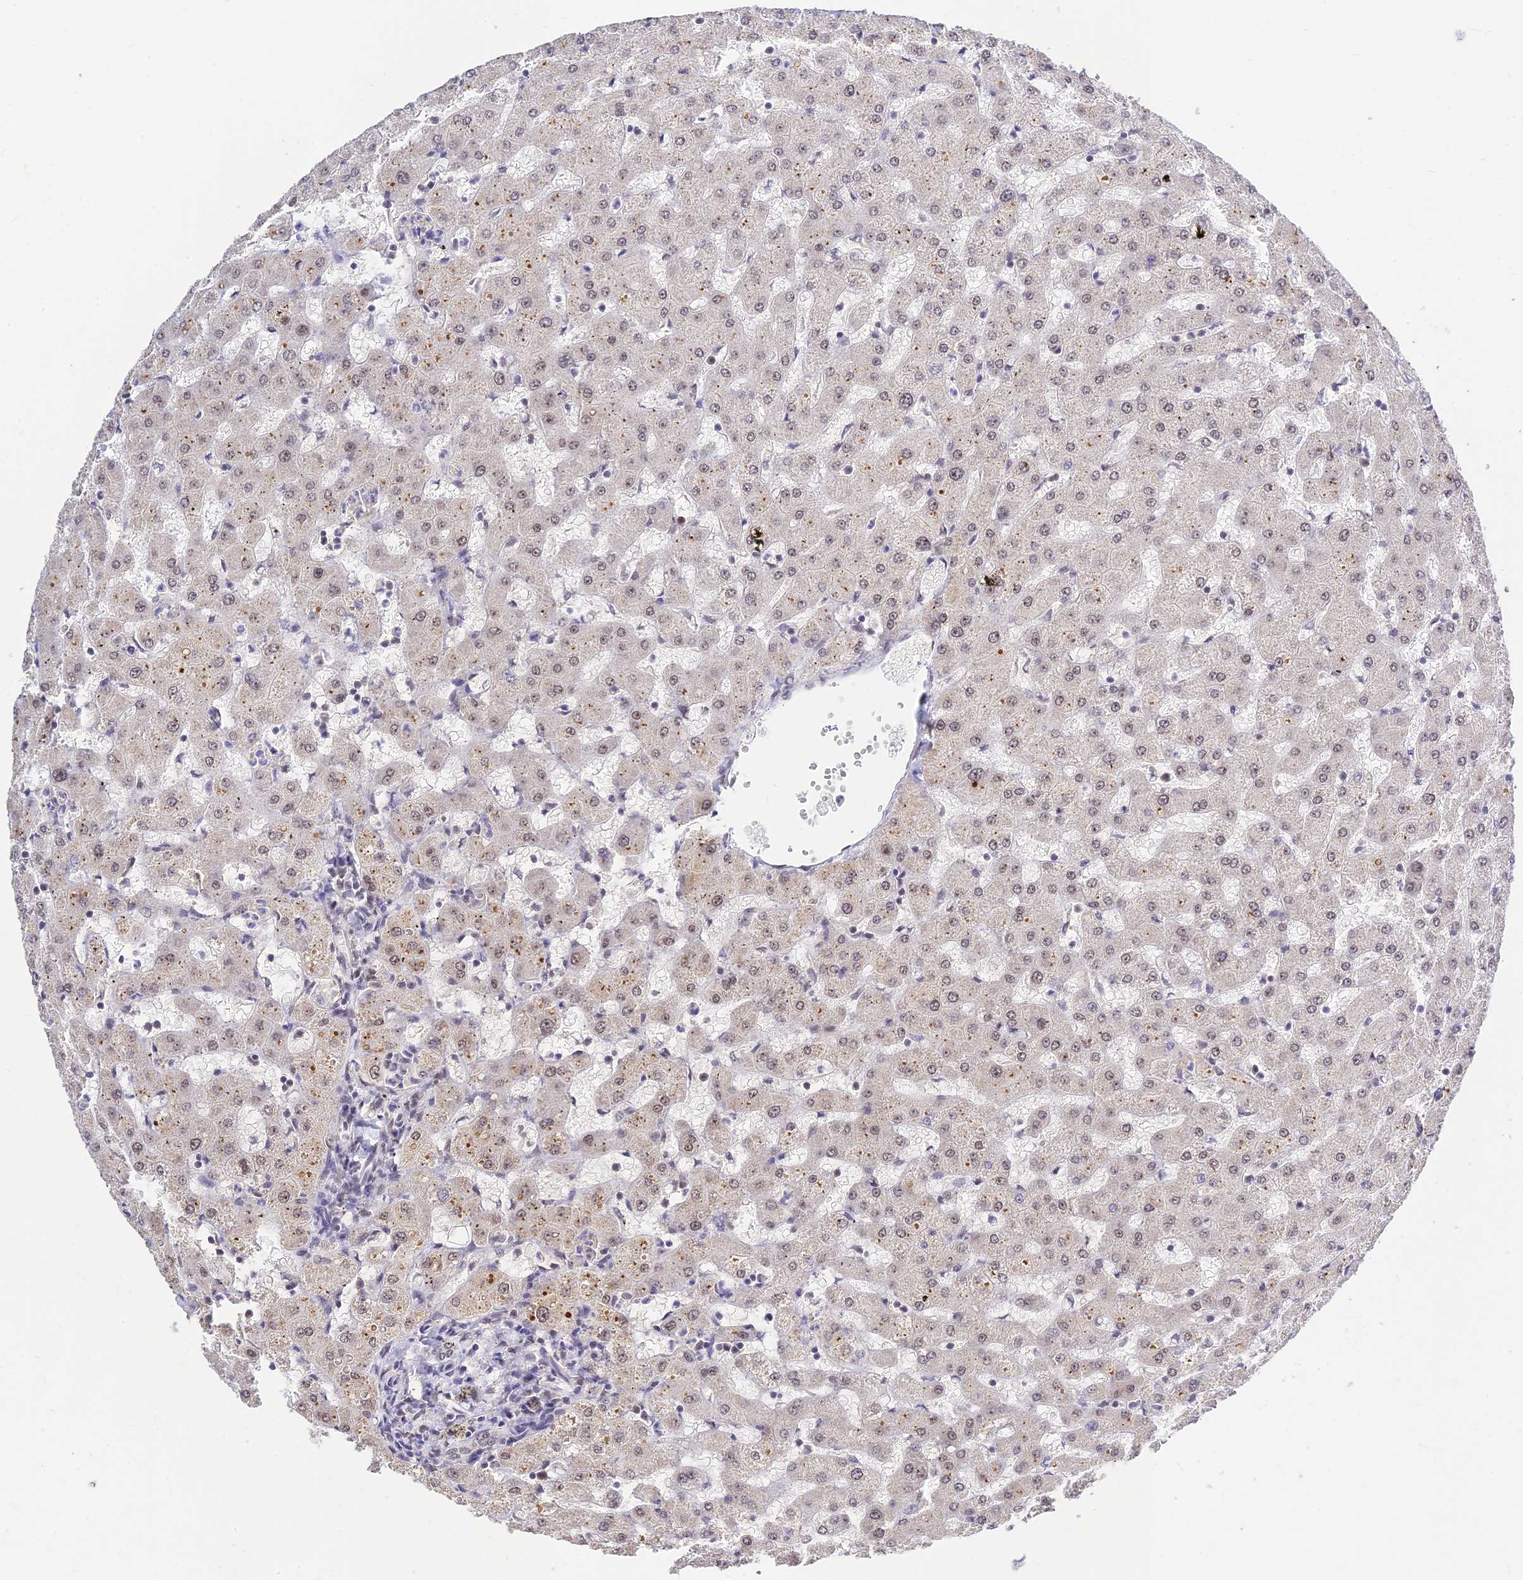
{"staining": {"intensity": "negative", "quantity": "none", "location": "none"}, "tissue": "liver", "cell_type": "Cholangiocytes", "image_type": "normal", "snomed": [{"axis": "morphology", "description": "Normal tissue, NOS"}, {"axis": "topography", "description": "Liver"}], "caption": "Cholangiocytes are negative for protein expression in unremarkable human liver.", "gene": "POLR1G", "patient": {"sex": "female", "age": 63}}